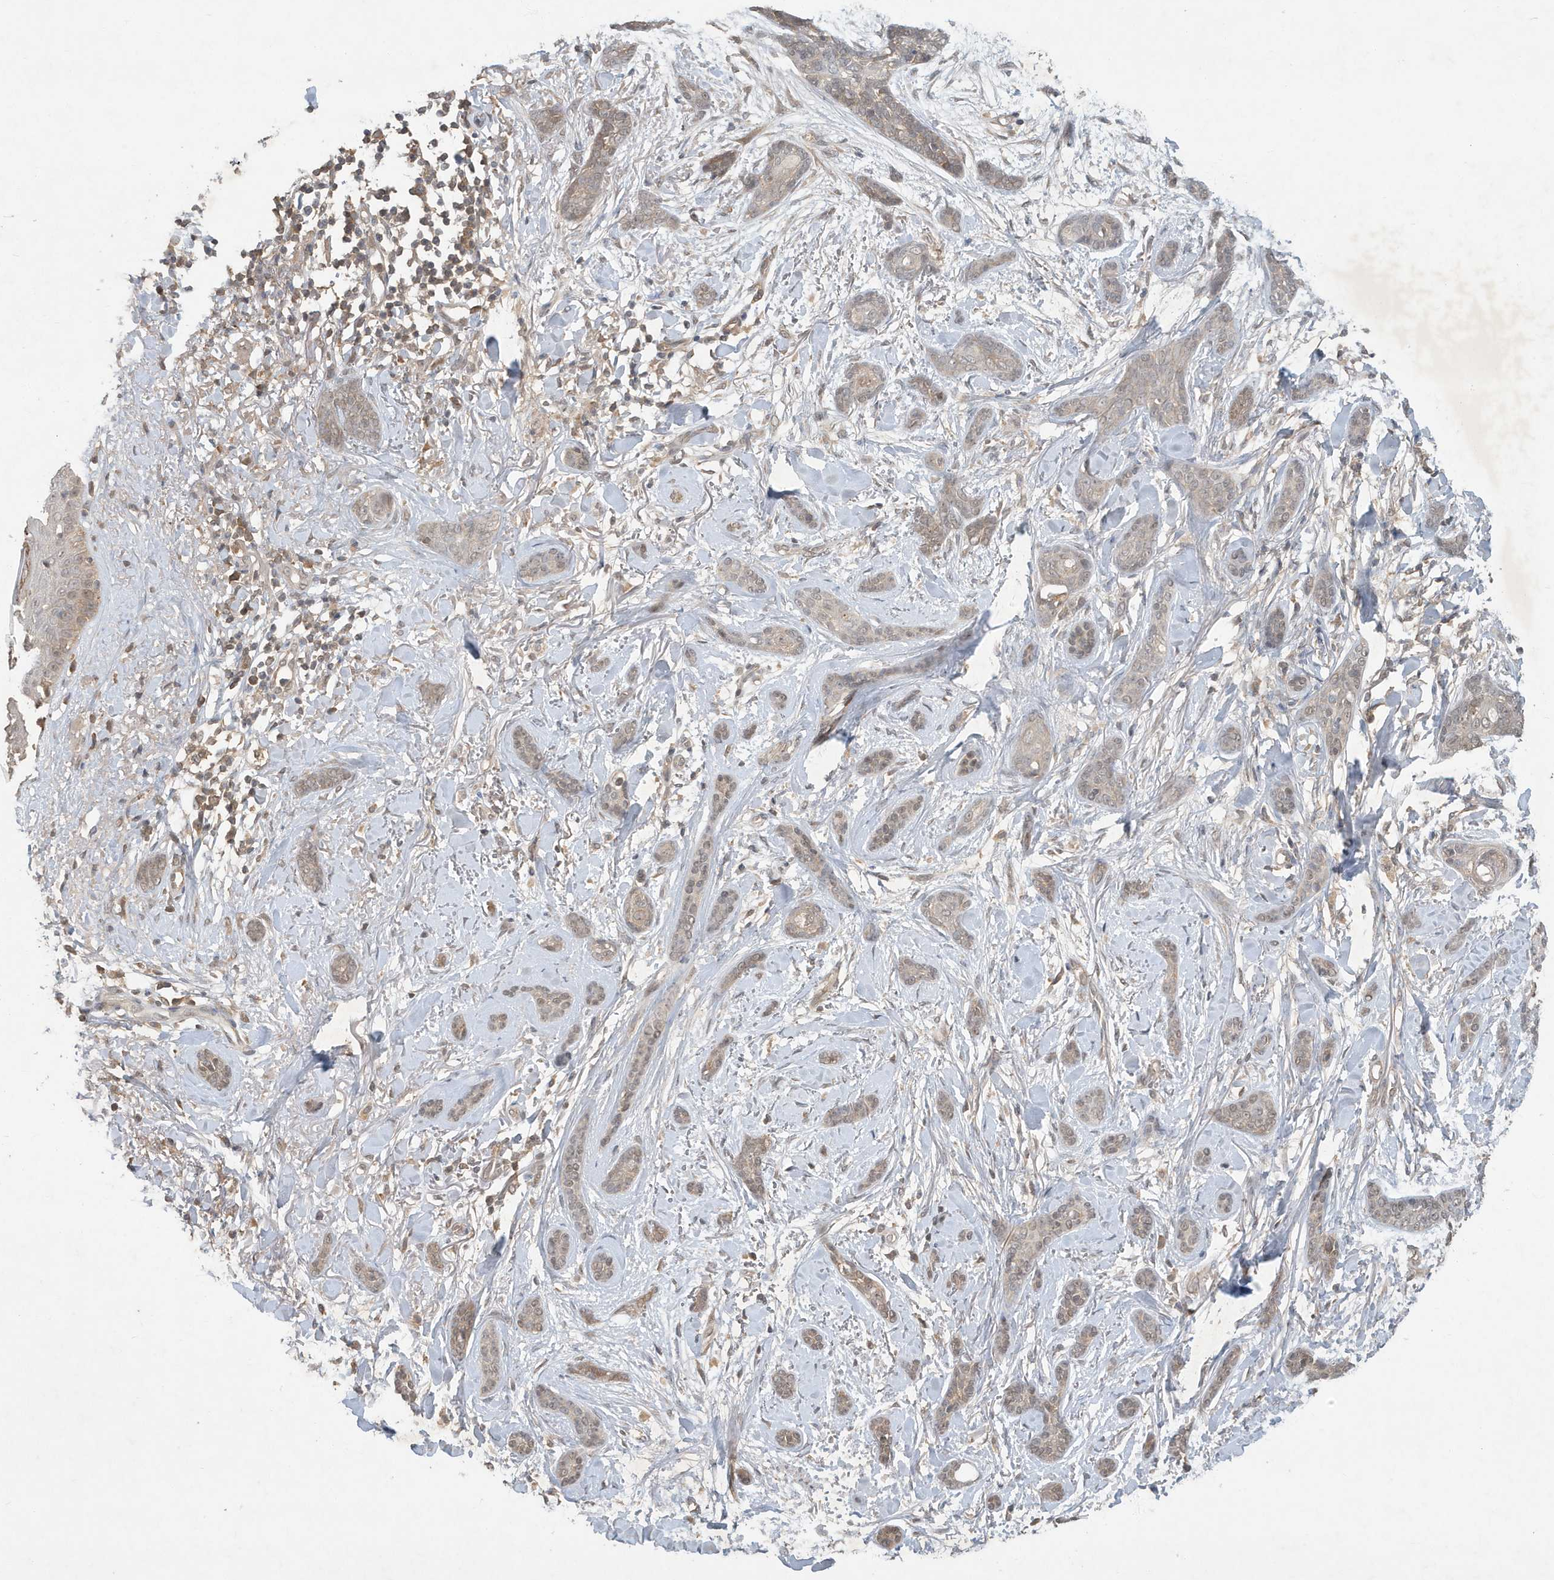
{"staining": {"intensity": "weak", "quantity": "<25%", "location": "cytoplasmic/membranous"}, "tissue": "skin cancer", "cell_type": "Tumor cells", "image_type": "cancer", "snomed": [{"axis": "morphology", "description": "Basal cell carcinoma"}, {"axis": "morphology", "description": "Adnexal tumor, benign"}, {"axis": "topography", "description": "Skin"}], "caption": "Skin benign adnexal tumor stained for a protein using immunohistochemistry displays no expression tumor cells.", "gene": "ABCB9", "patient": {"sex": "female", "age": 42}}